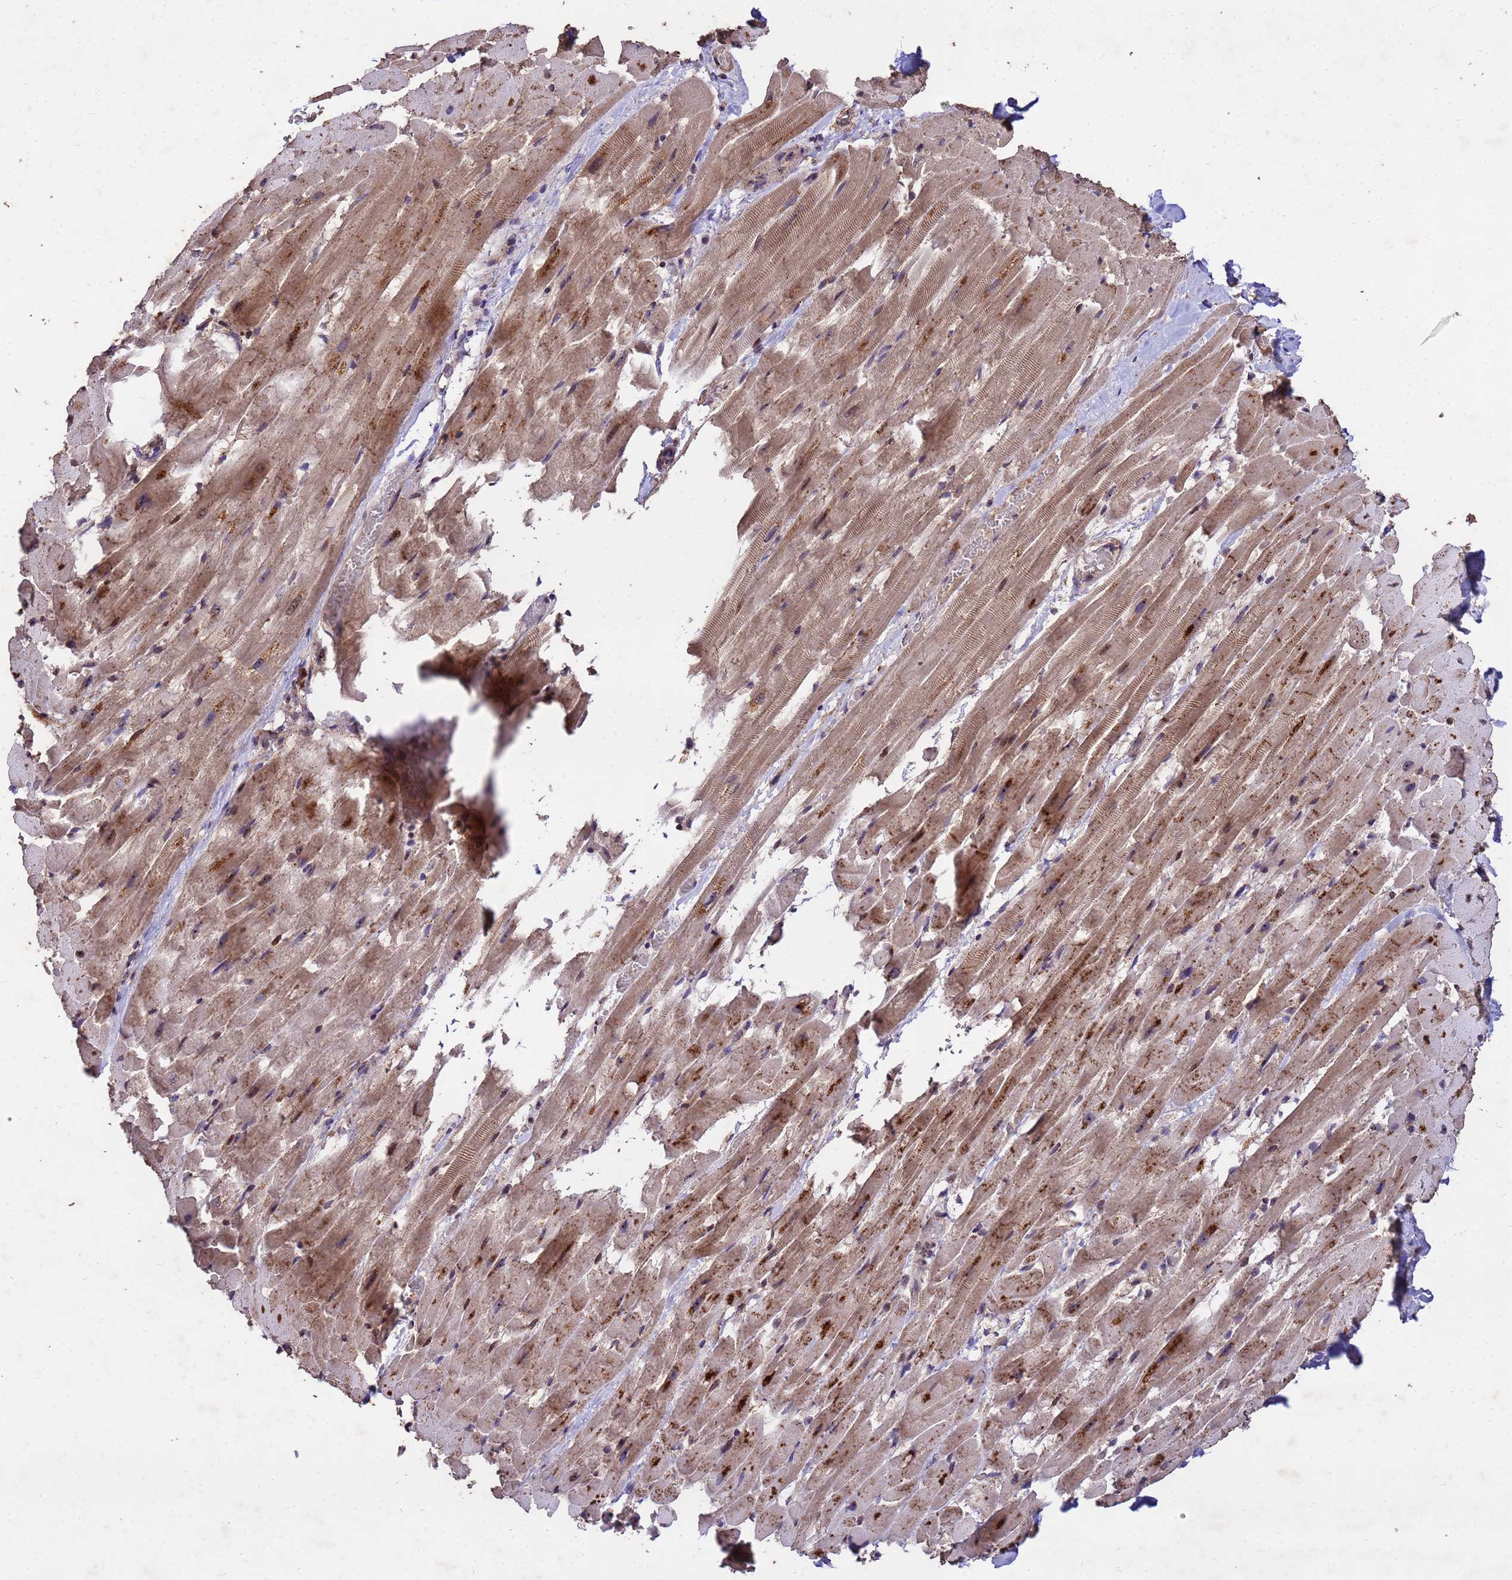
{"staining": {"intensity": "moderate", "quantity": ">75%", "location": "cytoplasmic/membranous"}, "tissue": "heart muscle", "cell_type": "Cardiomyocytes", "image_type": "normal", "snomed": [{"axis": "morphology", "description": "Normal tissue, NOS"}, {"axis": "topography", "description": "Heart"}], "caption": "The image reveals staining of unremarkable heart muscle, revealing moderate cytoplasmic/membranous protein expression (brown color) within cardiomyocytes. (IHC, brightfield microscopy, high magnification).", "gene": "TOR4A", "patient": {"sex": "male", "age": 37}}